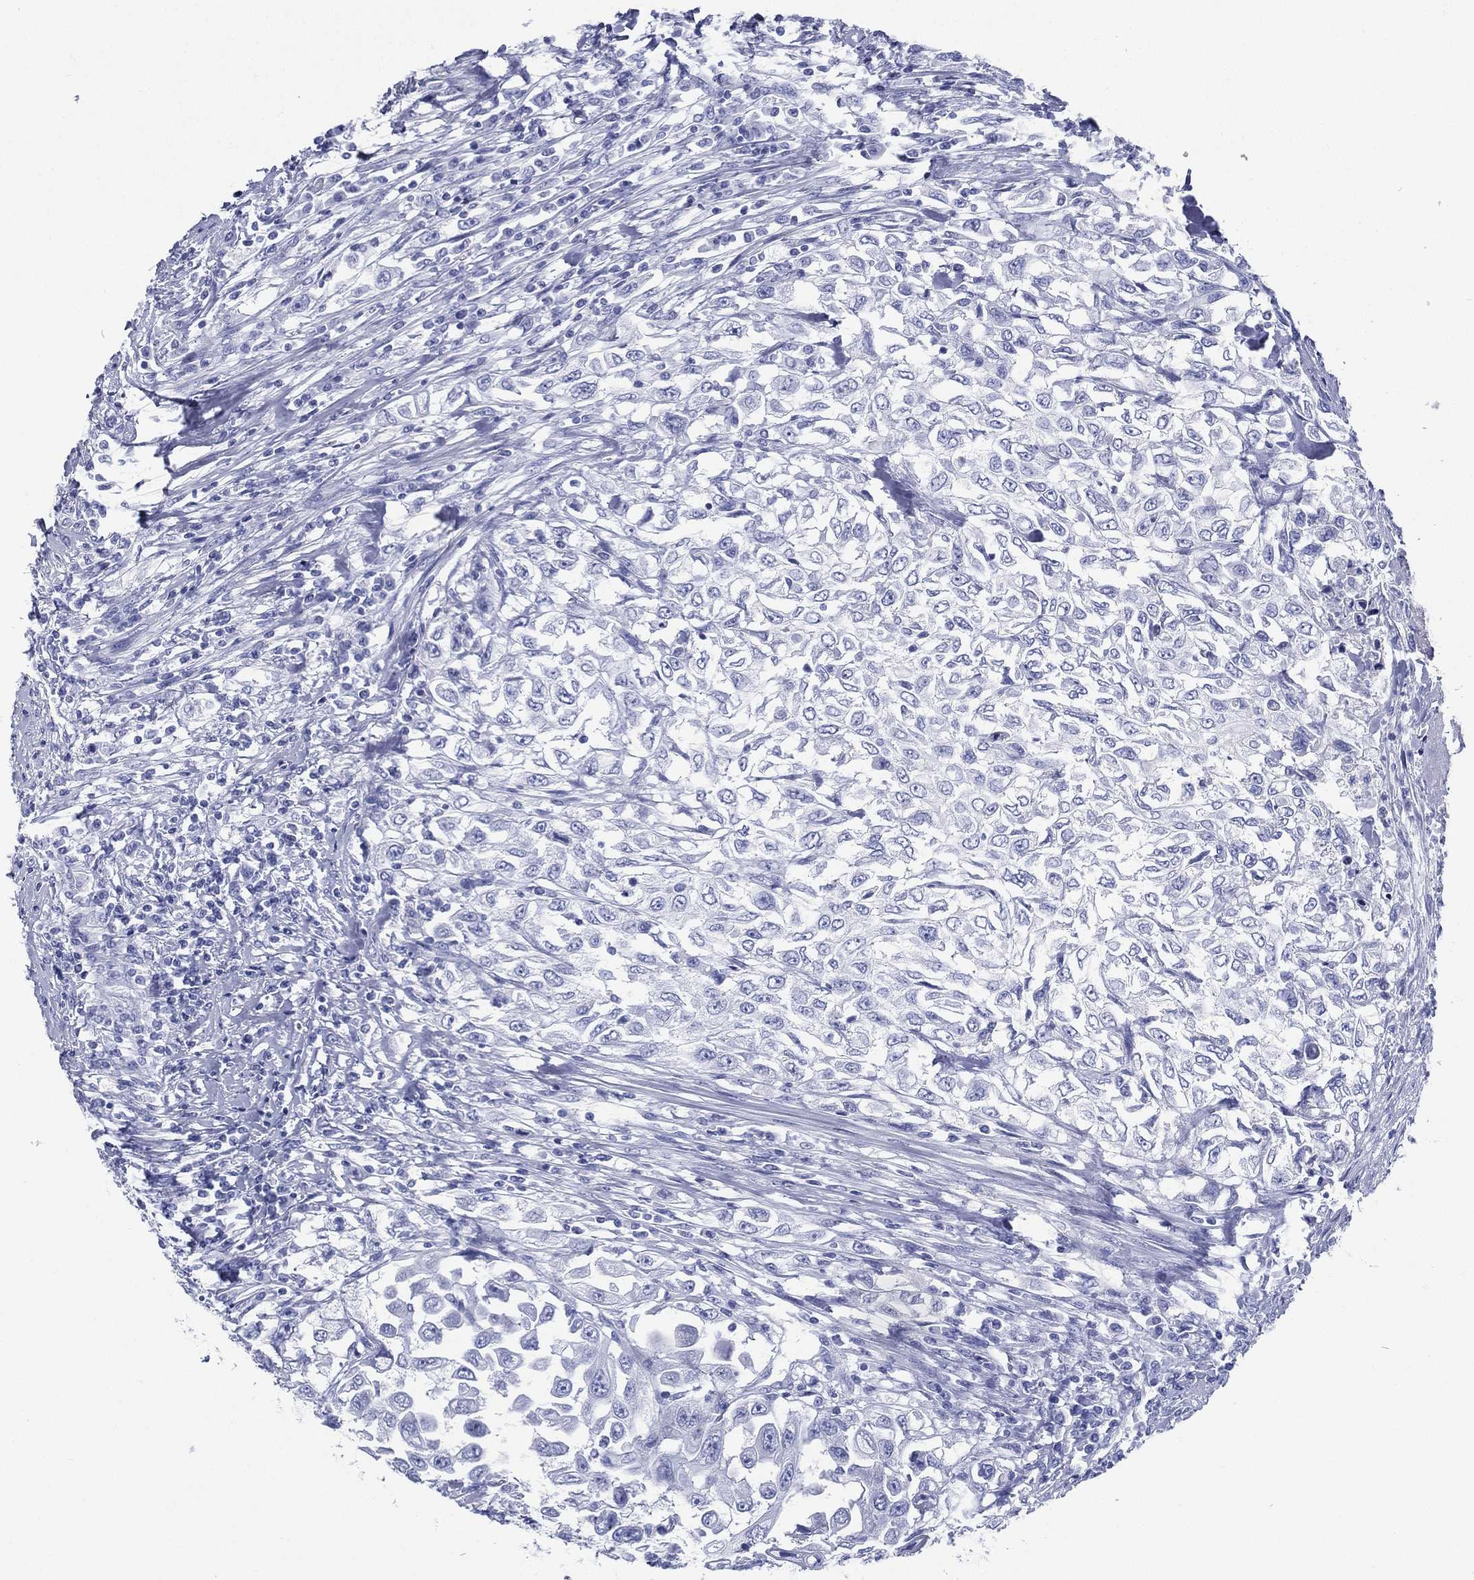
{"staining": {"intensity": "negative", "quantity": "none", "location": "none"}, "tissue": "urothelial cancer", "cell_type": "Tumor cells", "image_type": "cancer", "snomed": [{"axis": "morphology", "description": "Urothelial carcinoma, High grade"}, {"axis": "topography", "description": "Urinary bladder"}], "caption": "Image shows no protein staining in tumor cells of urothelial cancer tissue. (Brightfield microscopy of DAB immunohistochemistry (IHC) at high magnification).", "gene": "RSPH4A", "patient": {"sex": "female", "age": 56}}